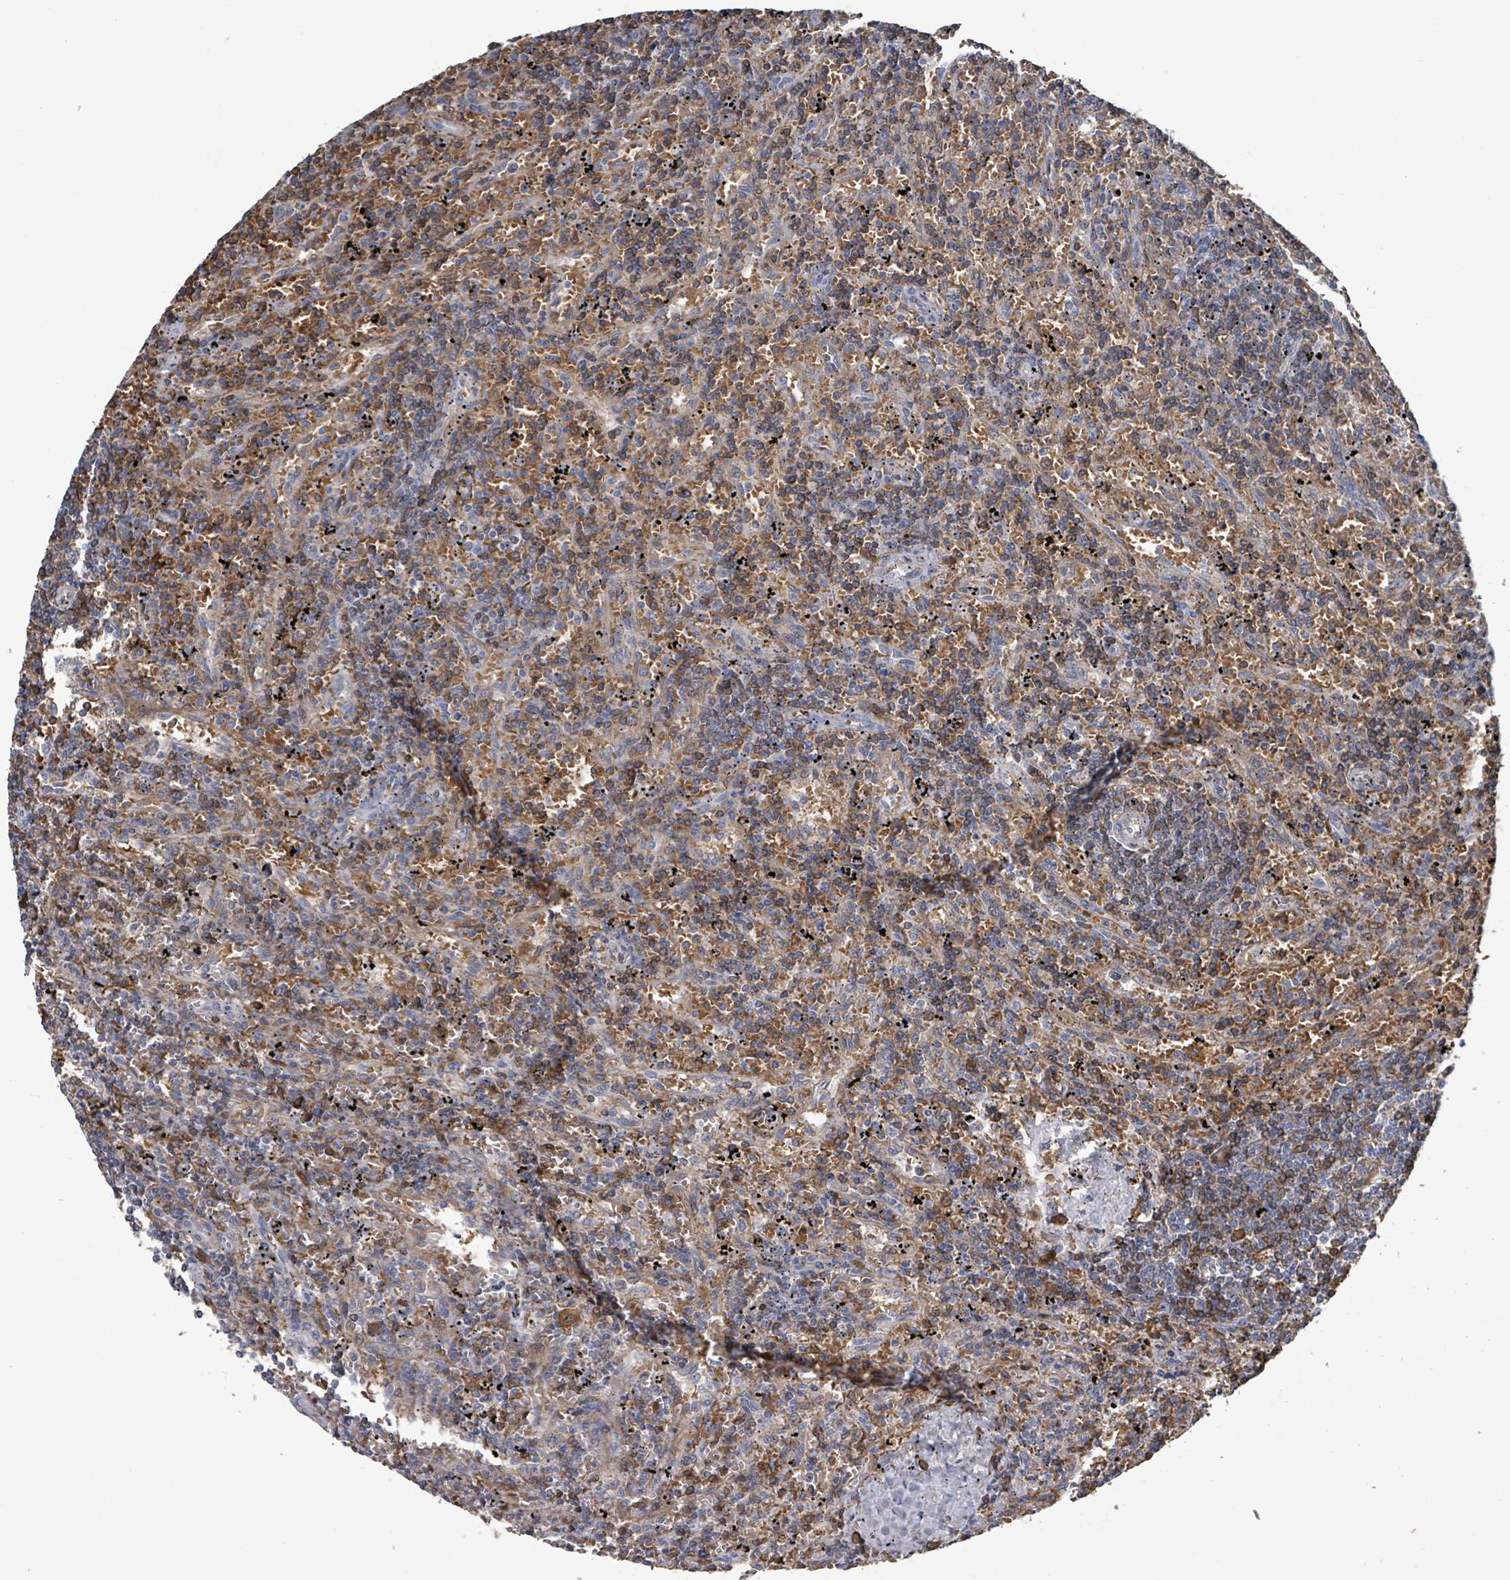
{"staining": {"intensity": "moderate", "quantity": "25%-75%", "location": "cytoplasmic/membranous"}, "tissue": "lymphoma", "cell_type": "Tumor cells", "image_type": "cancer", "snomed": [{"axis": "morphology", "description": "Malignant lymphoma, non-Hodgkin's type, Low grade"}, {"axis": "topography", "description": "Spleen"}], "caption": "IHC (DAB) staining of human lymphoma demonstrates moderate cytoplasmic/membranous protein positivity in about 25%-75% of tumor cells.", "gene": "SEBOX", "patient": {"sex": "male", "age": 76}}